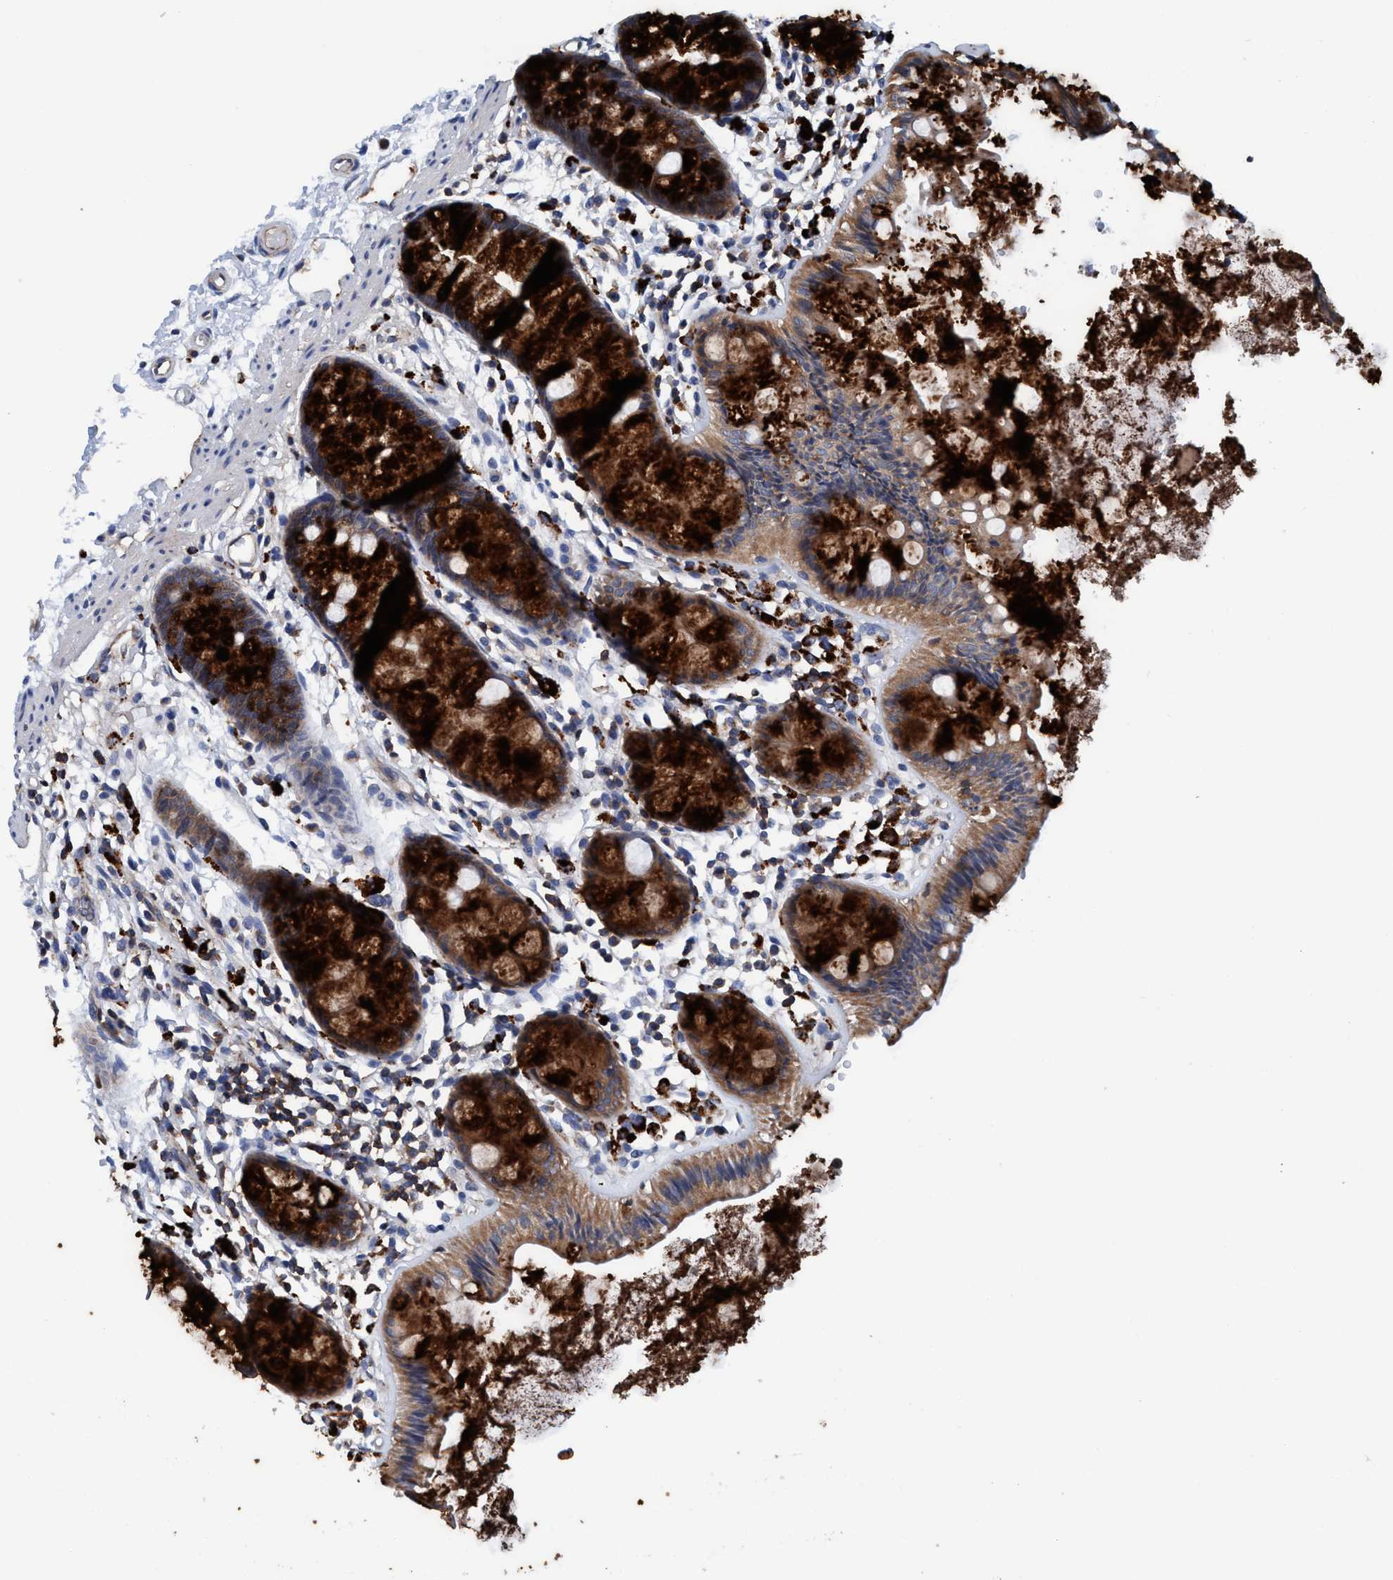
{"staining": {"intensity": "strong", "quantity": ">75%", "location": "cytoplasmic/membranous"}, "tissue": "rectum", "cell_type": "Glandular cells", "image_type": "normal", "snomed": [{"axis": "morphology", "description": "Normal tissue, NOS"}, {"axis": "topography", "description": "Rectum"}], "caption": "Rectum stained with immunohistochemistry displays strong cytoplasmic/membranous positivity in about >75% of glandular cells. The staining was performed using DAB to visualize the protein expression in brown, while the nuclei were stained in blue with hematoxylin (Magnification: 20x).", "gene": "ENDOG", "patient": {"sex": "female", "age": 66}}